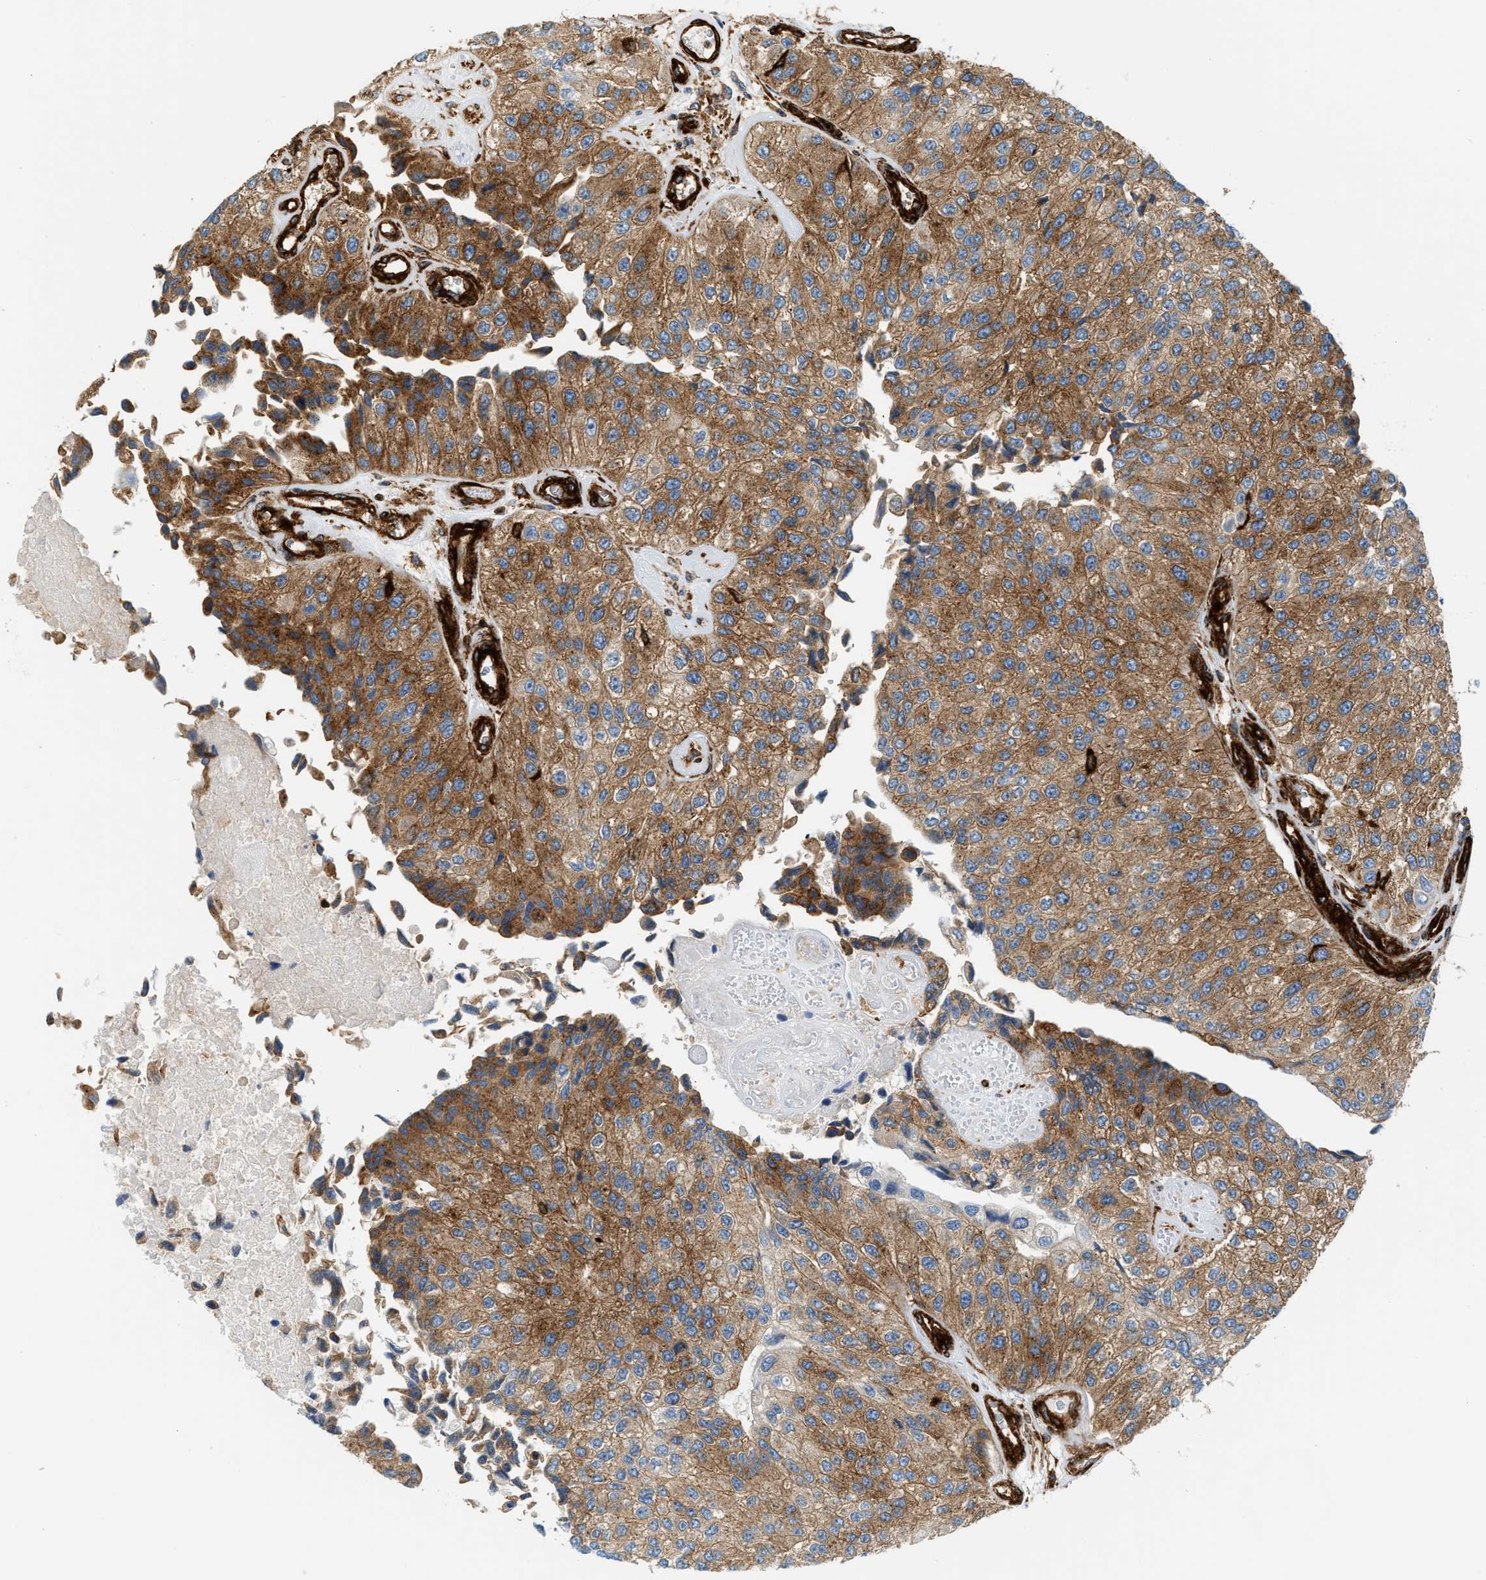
{"staining": {"intensity": "moderate", "quantity": ">75%", "location": "cytoplasmic/membranous"}, "tissue": "urothelial cancer", "cell_type": "Tumor cells", "image_type": "cancer", "snomed": [{"axis": "morphology", "description": "Urothelial carcinoma, High grade"}, {"axis": "topography", "description": "Kidney"}, {"axis": "topography", "description": "Urinary bladder"}], "caption": "This photomicrograph displays urothelial cancer stained with immunohistochemistry to label a protein in brown. The cytoplasmic/membranous of tumor cells show moderate positivity for the protein. Nuclei are counter-stained blue.", "gene": "HIP1", "patient": {"sex": "male", "age": 77}}